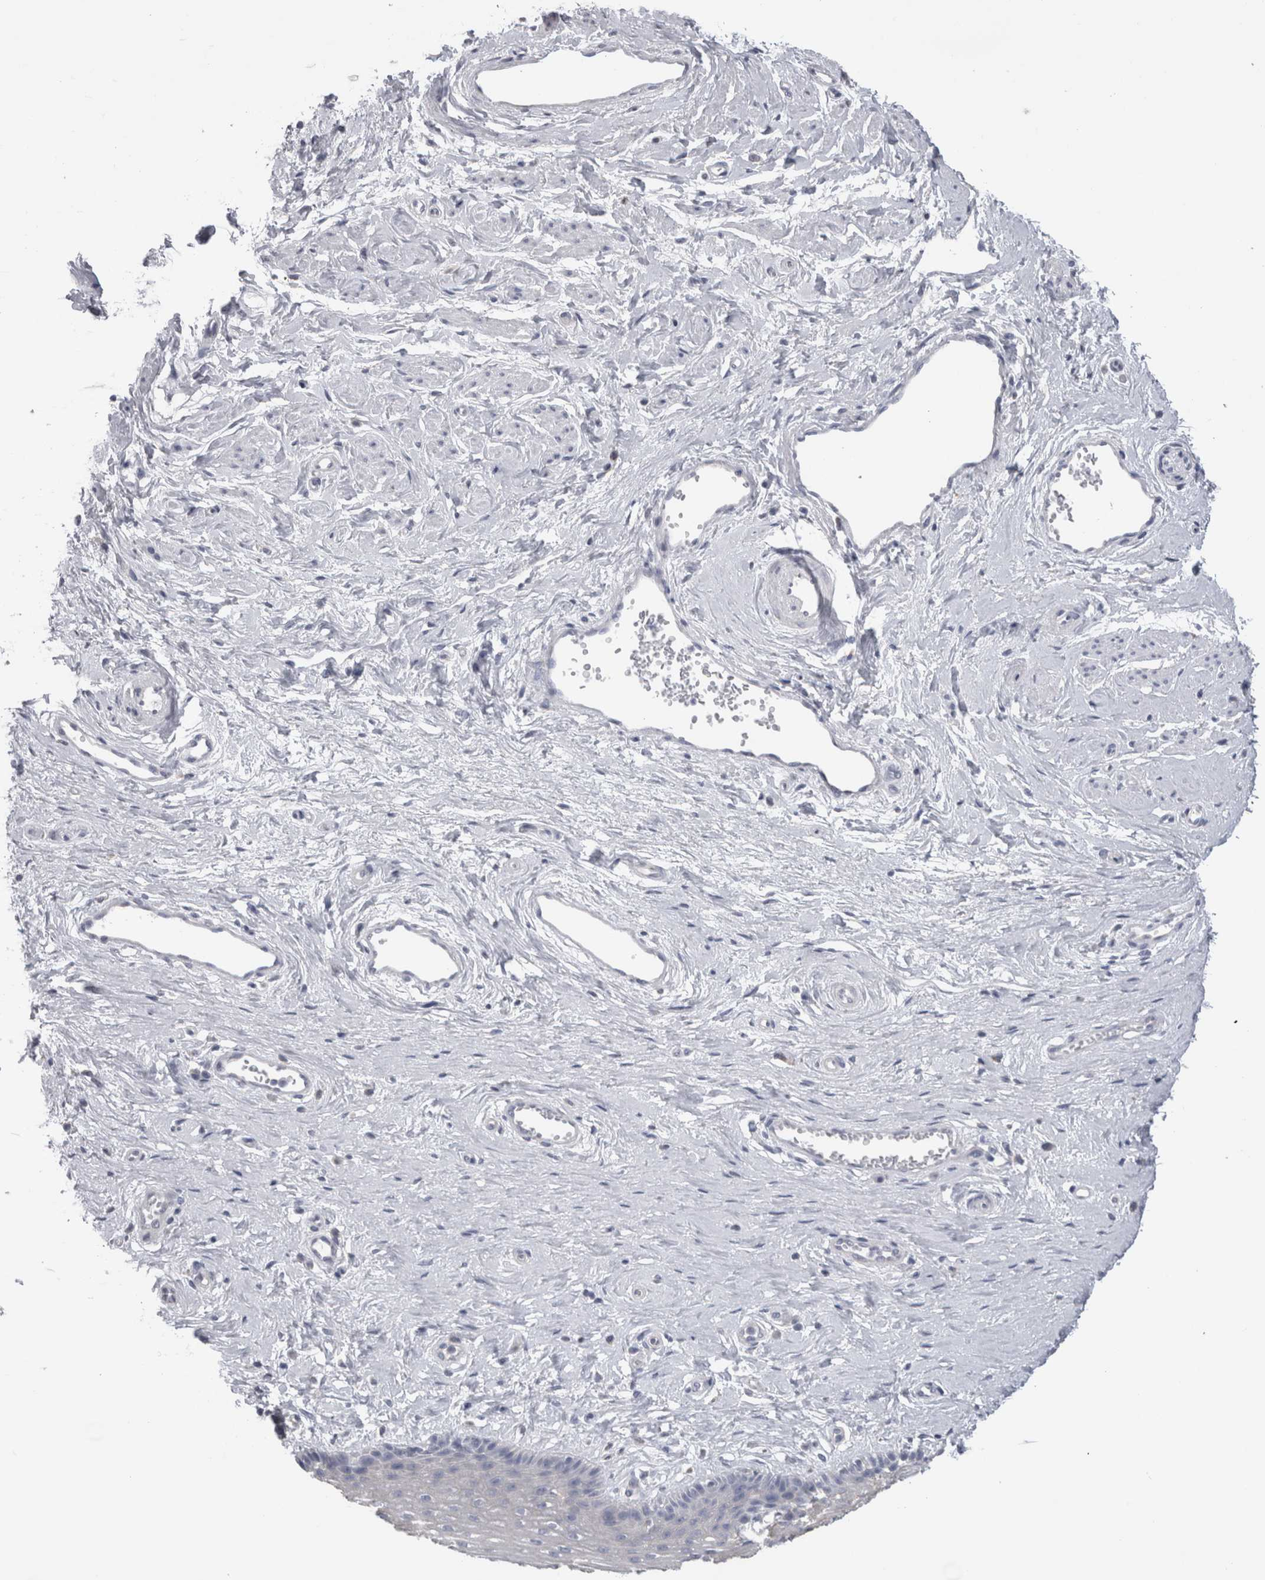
{"staining": {"intensity": "negative", "quantity": "none", "location": "none"}, "tissue": "vagina", "cell_type": "Squamous epithelial cells", "image_type": "normal", "snomed": [{"axis": "morphology", "description": "Normal tissue, NOS"}, {"axis": "topography", "description": "Vagina"}], "caption": "A histopathology image of human vagina is negative for staining in squamous epithelial cells. (DAB (3,3'-diaminobenzidine) immunohistochemistry (IHC) visualized using brightfield microscopy, high magnification).", "gene": "DHRS4", "patient": {"sex": "female", "age": 46}}